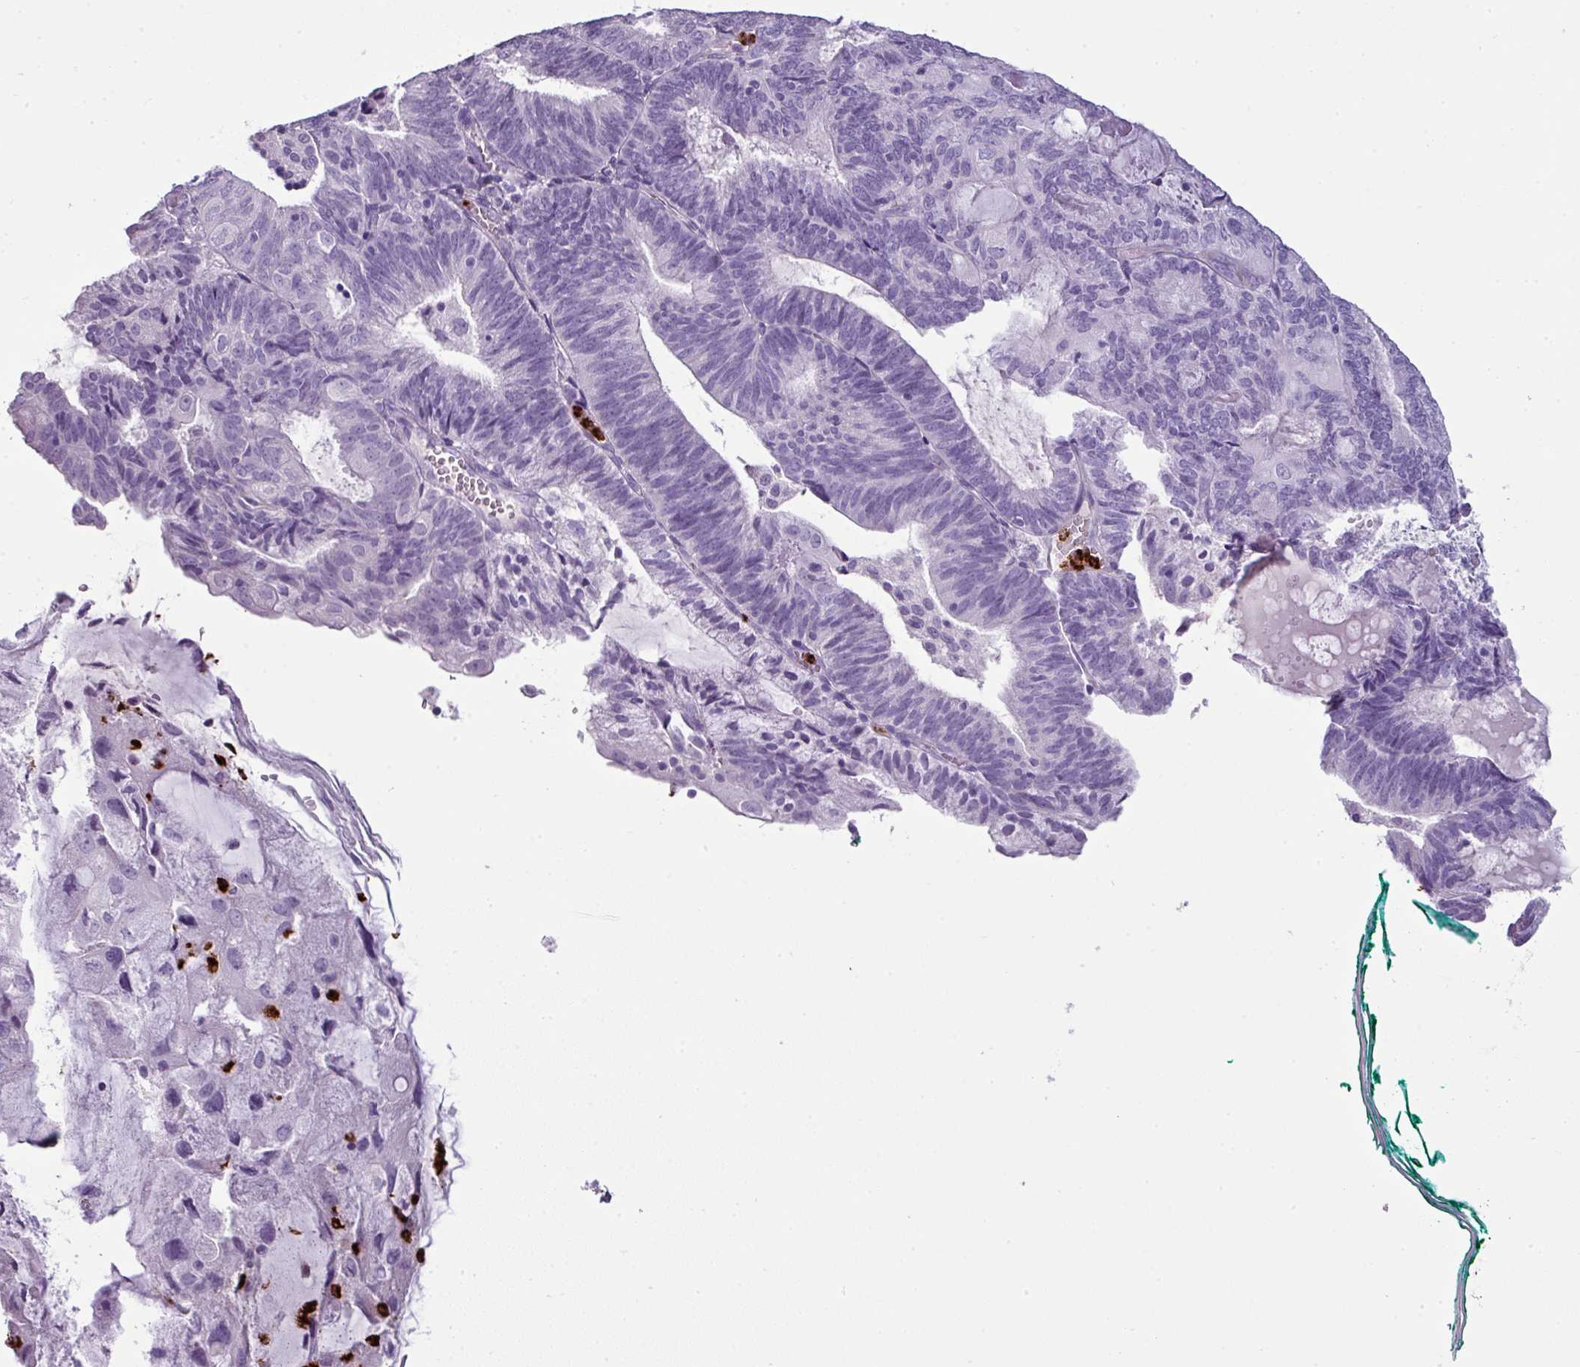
{"staining": {"intensity": "negative", "quantity": "none", "location": "none"}, "tissue": "endometrial cancer", "cell_type": "Tumor cells", "image_type": "cancer", "snomed": [{"axis": "morphology", "description": "Adenocarcinoma, NOS"}, {"axis": "topography", "description": "Endometrium"}], "caption": "Tumor cells show no significant protein expression in endometrial cancer. Nuclei are stained in blue.", "gene": "CTSG", "patient": {"sex": "female", "age": 81}}